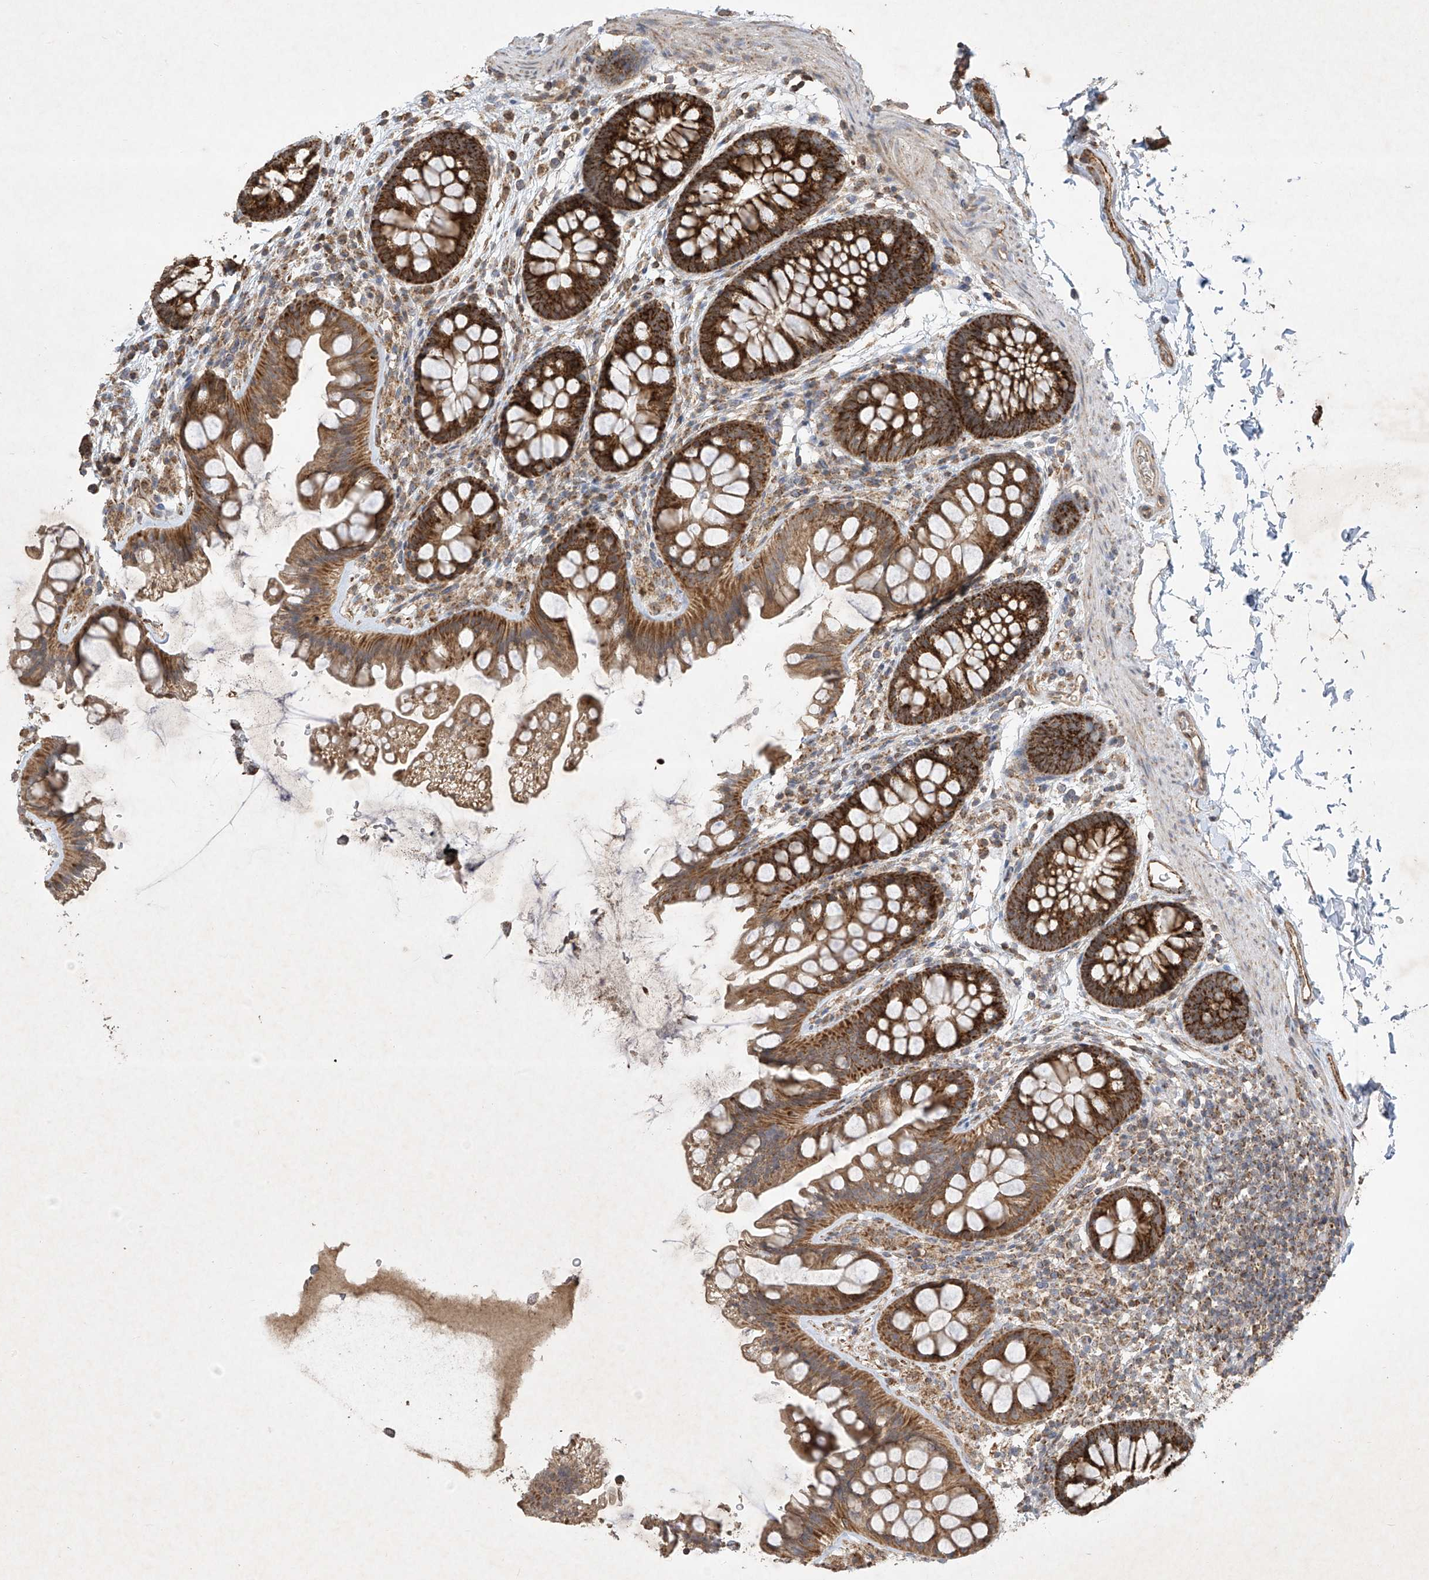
{"staining": {"intensity": "moderate", "quantity": ">75%", "location": "cytoplasmic/membranous"}, "tissue": "colon", "cell_type": "Endothelial cells", "image_type": "normal", "snomed": [{"axis": "morphology", "description": "Normal tissue, NOS"}, {"axis": "topography", "description": "Colon"}], "caption": "High-magnification brightfield microscopy of normal colon stained with DAB (3,3'-diaminobenzidine) (brown) and counterstained with hematoxylin (blue). endothelial cells exhibit moderate cytoplasmic/membranous positivity is present in approximately>75% of cells.", "gene": "UQCC1", "patient": {"sex": "female", "age": 62}}